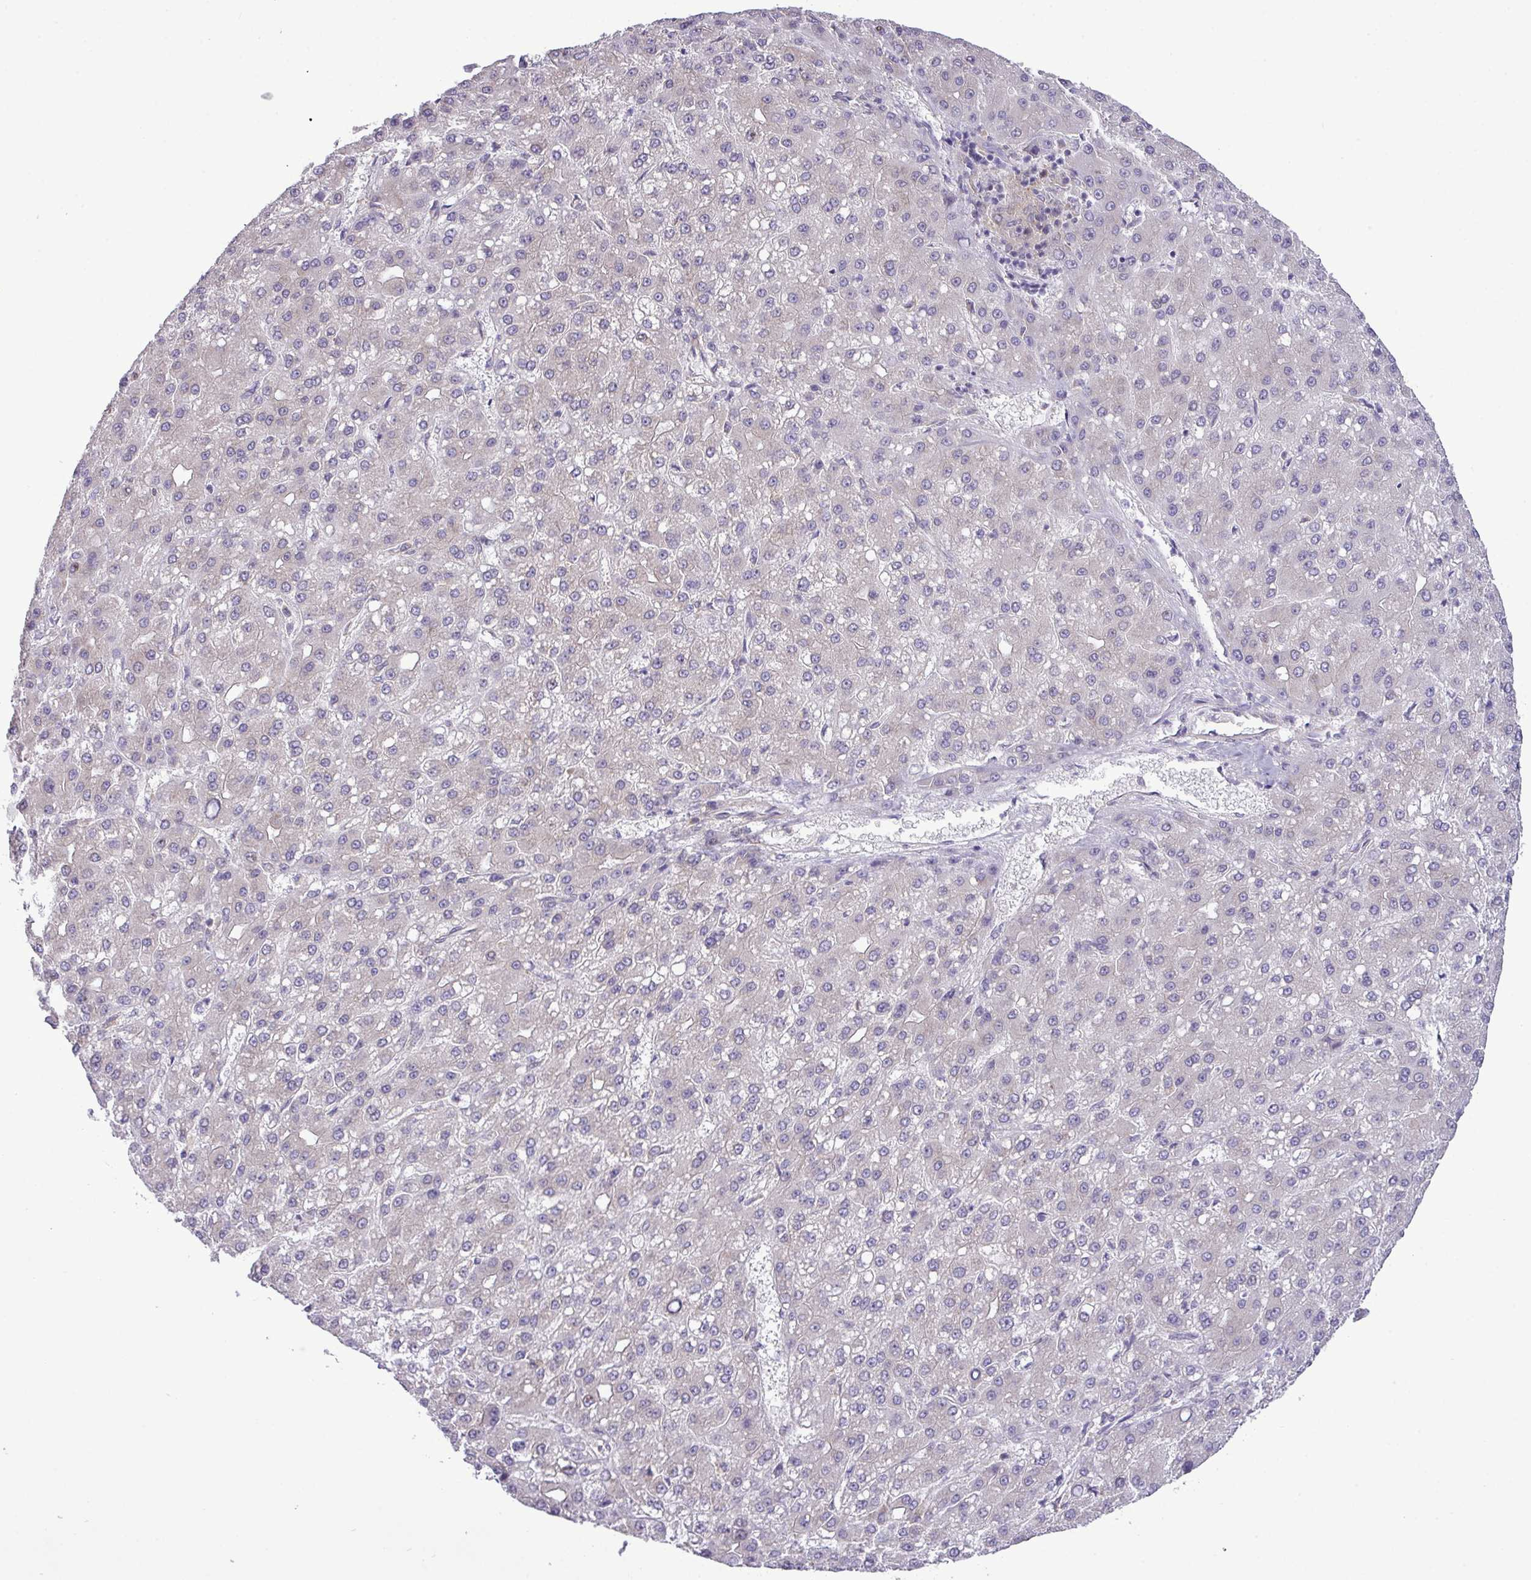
{"staining": {"intensity": "negative", "quantity": "none", "location": "none"}, "tissue": "liver cancer", "cell_type": "Tumor cells", "image_type": "cancer", "snomed": [{"axis": "morphology", "description": "Carcinoma, Hepatocellular, NOS"}, {"axis": "topography", "description": "Liver"}], "caption": "The immunohistochemistry histopathology image has no significant staining in tumor cells of liver cancer (hepatocellular carcinoma) tissue.", "gene": "FAM222B", "patient": {"sex": "male", "age": 67}}